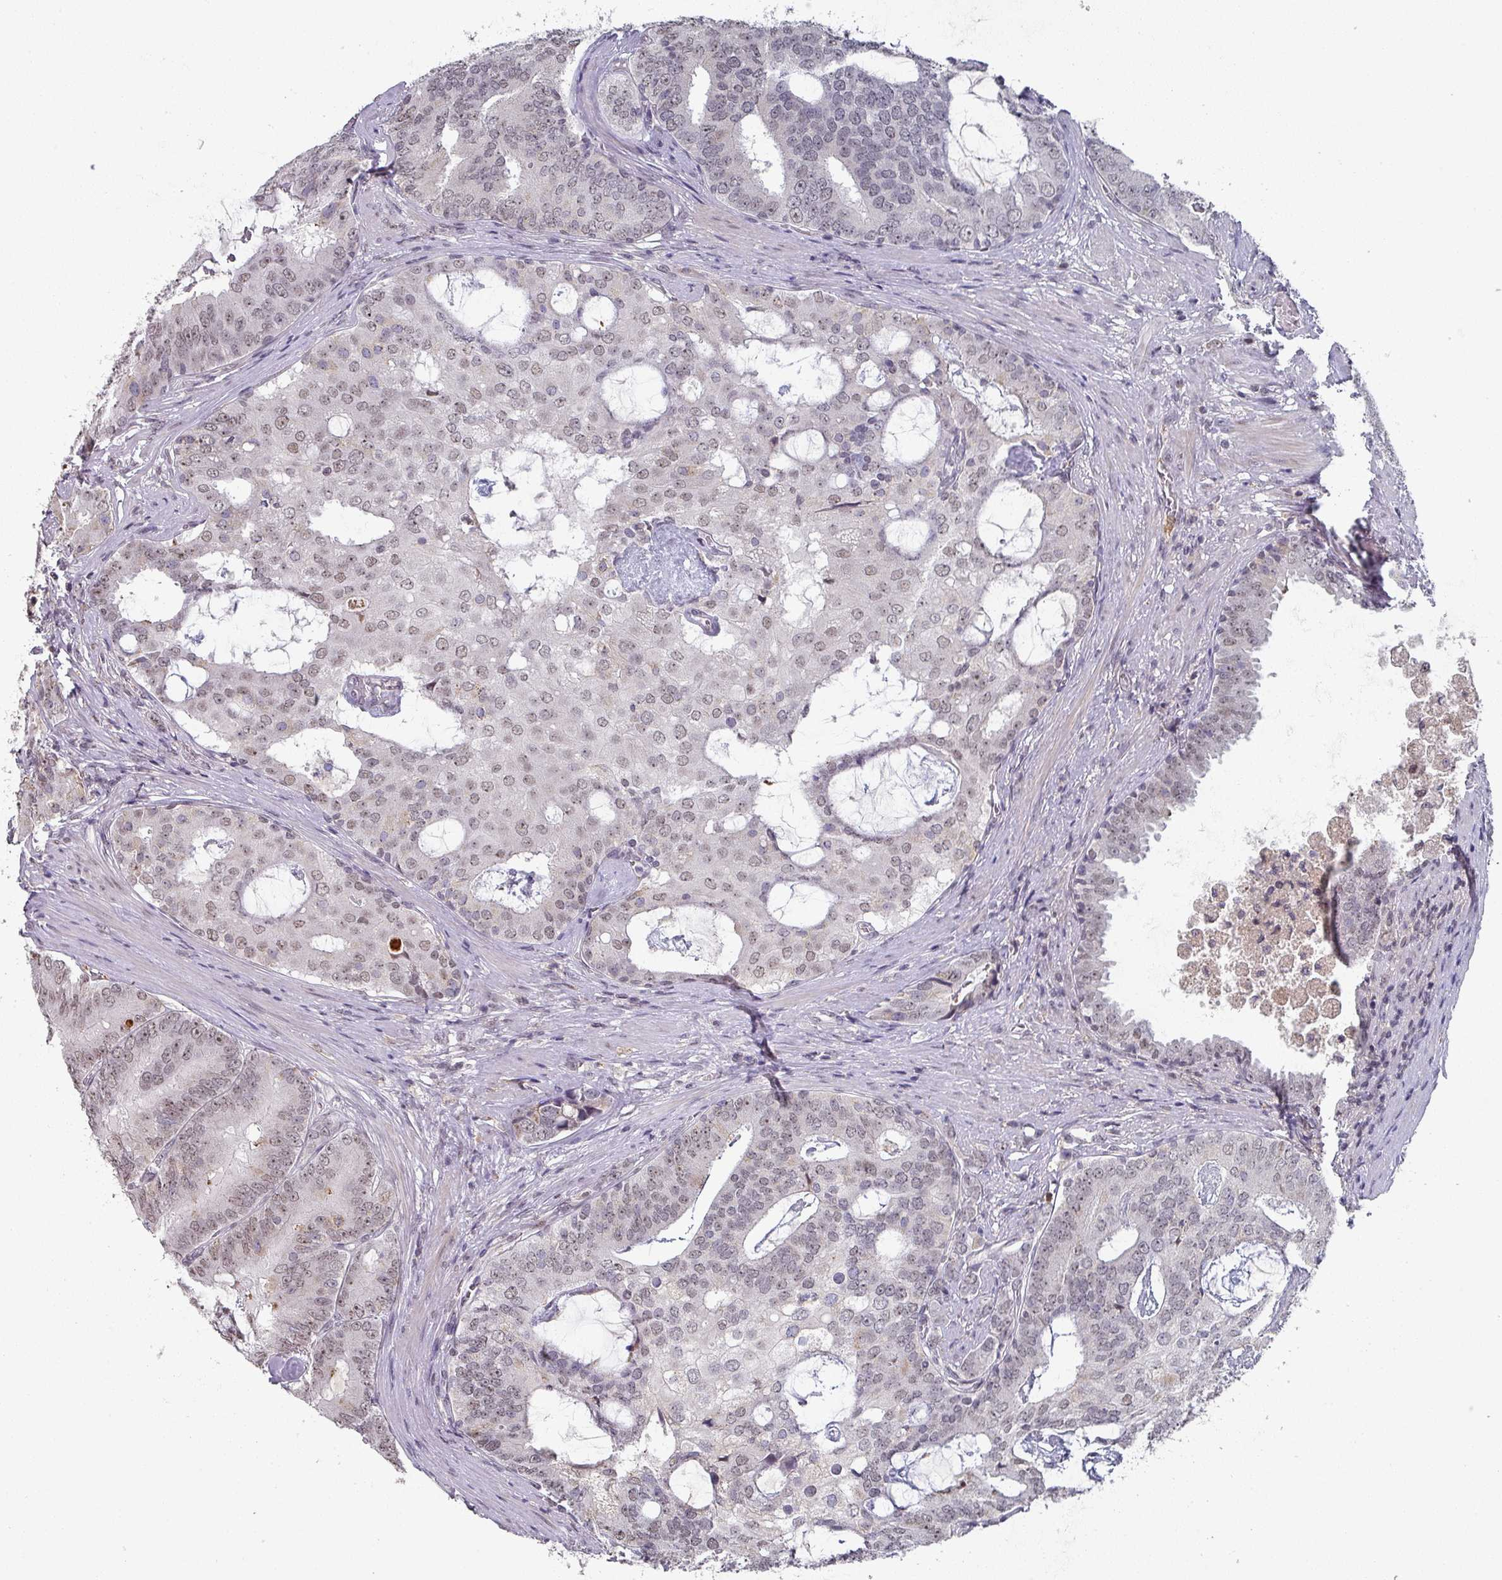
{"staining": {"intensity": "weak", "quantity": "25%-75%", "location": "nuclear"}, "tissue": "prostate cancer", "cell_type": "Tumor cells", "image_type": "cancer", "snomed": [{"axis": "morphology", "description": "Adenocarcinoma, High grade"}, {"axis": "topography", "description": "Prostate"}], "caption": "An immunohistochemistry (IHC) micrograph of neoplastic tissue is shown. Protein staining in brown highlights weak nuclear positivity in adenocarcinoma (high-grade) (prostate) within tumor cells.", "gene": "ZNF654", "patient": {"sex": "male", "age": 55}}